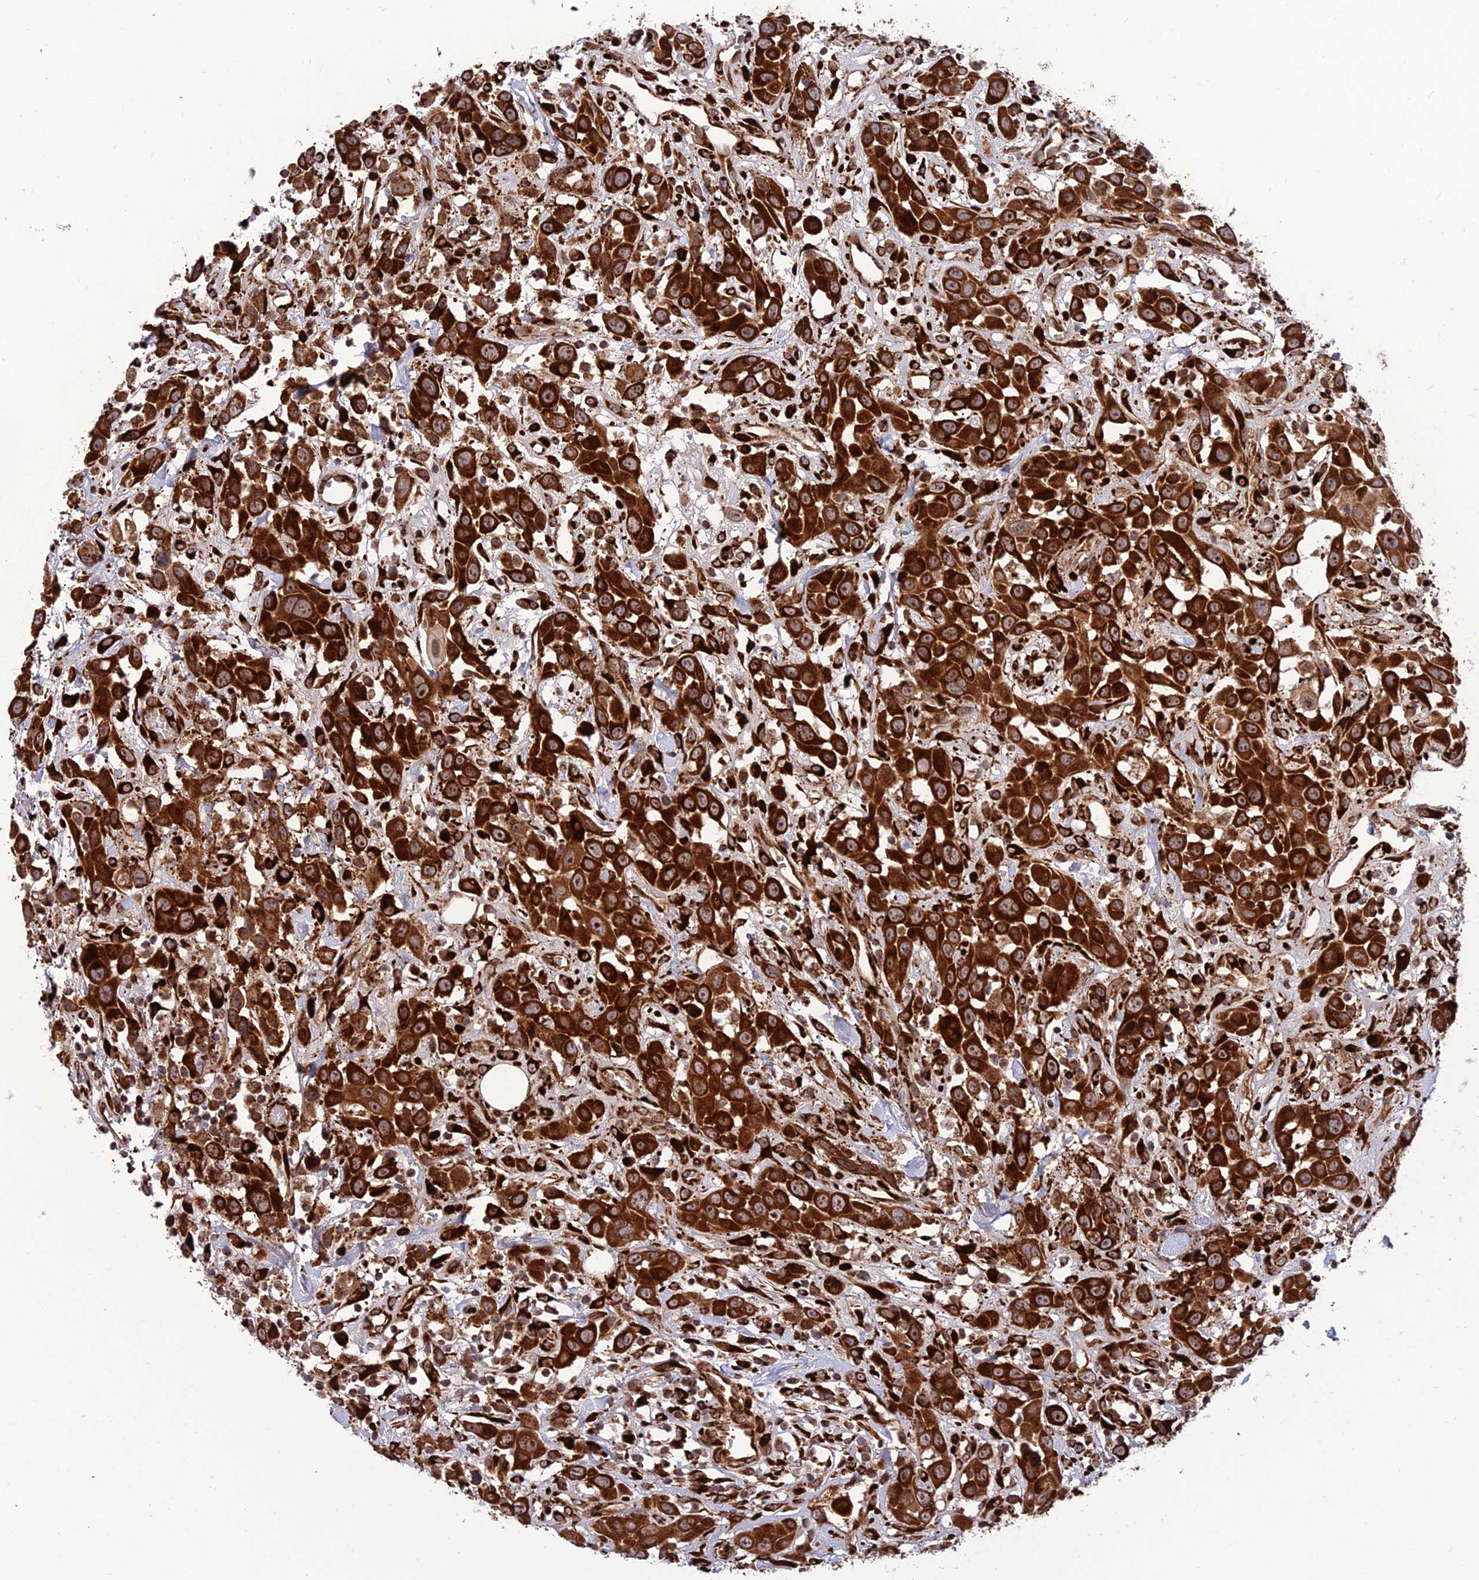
{"staining": {"intensity": "strong", "quantity": ">75%", "location": "cytoplasmic/membranous,nuclear"}, "tissue": "head and neck cancer", "cell_type": "Tumor cells", "image_type": "cancer", "snomed": [{"axis": "morphology", "description": "Squamous cell carcinoma, NOS"}, {"axis": "topography", "description": "Head-Neck"}], "caption": "There is high levels of strong cytoplasmic/membranous and nuclear expression in tumor cells of squamous cell carcinoma (head and neck), as demonstrated by immunohistochemical staining (brown color).", "gene": "CRTAP", "patient": {"sex": "male", "age": 81}}